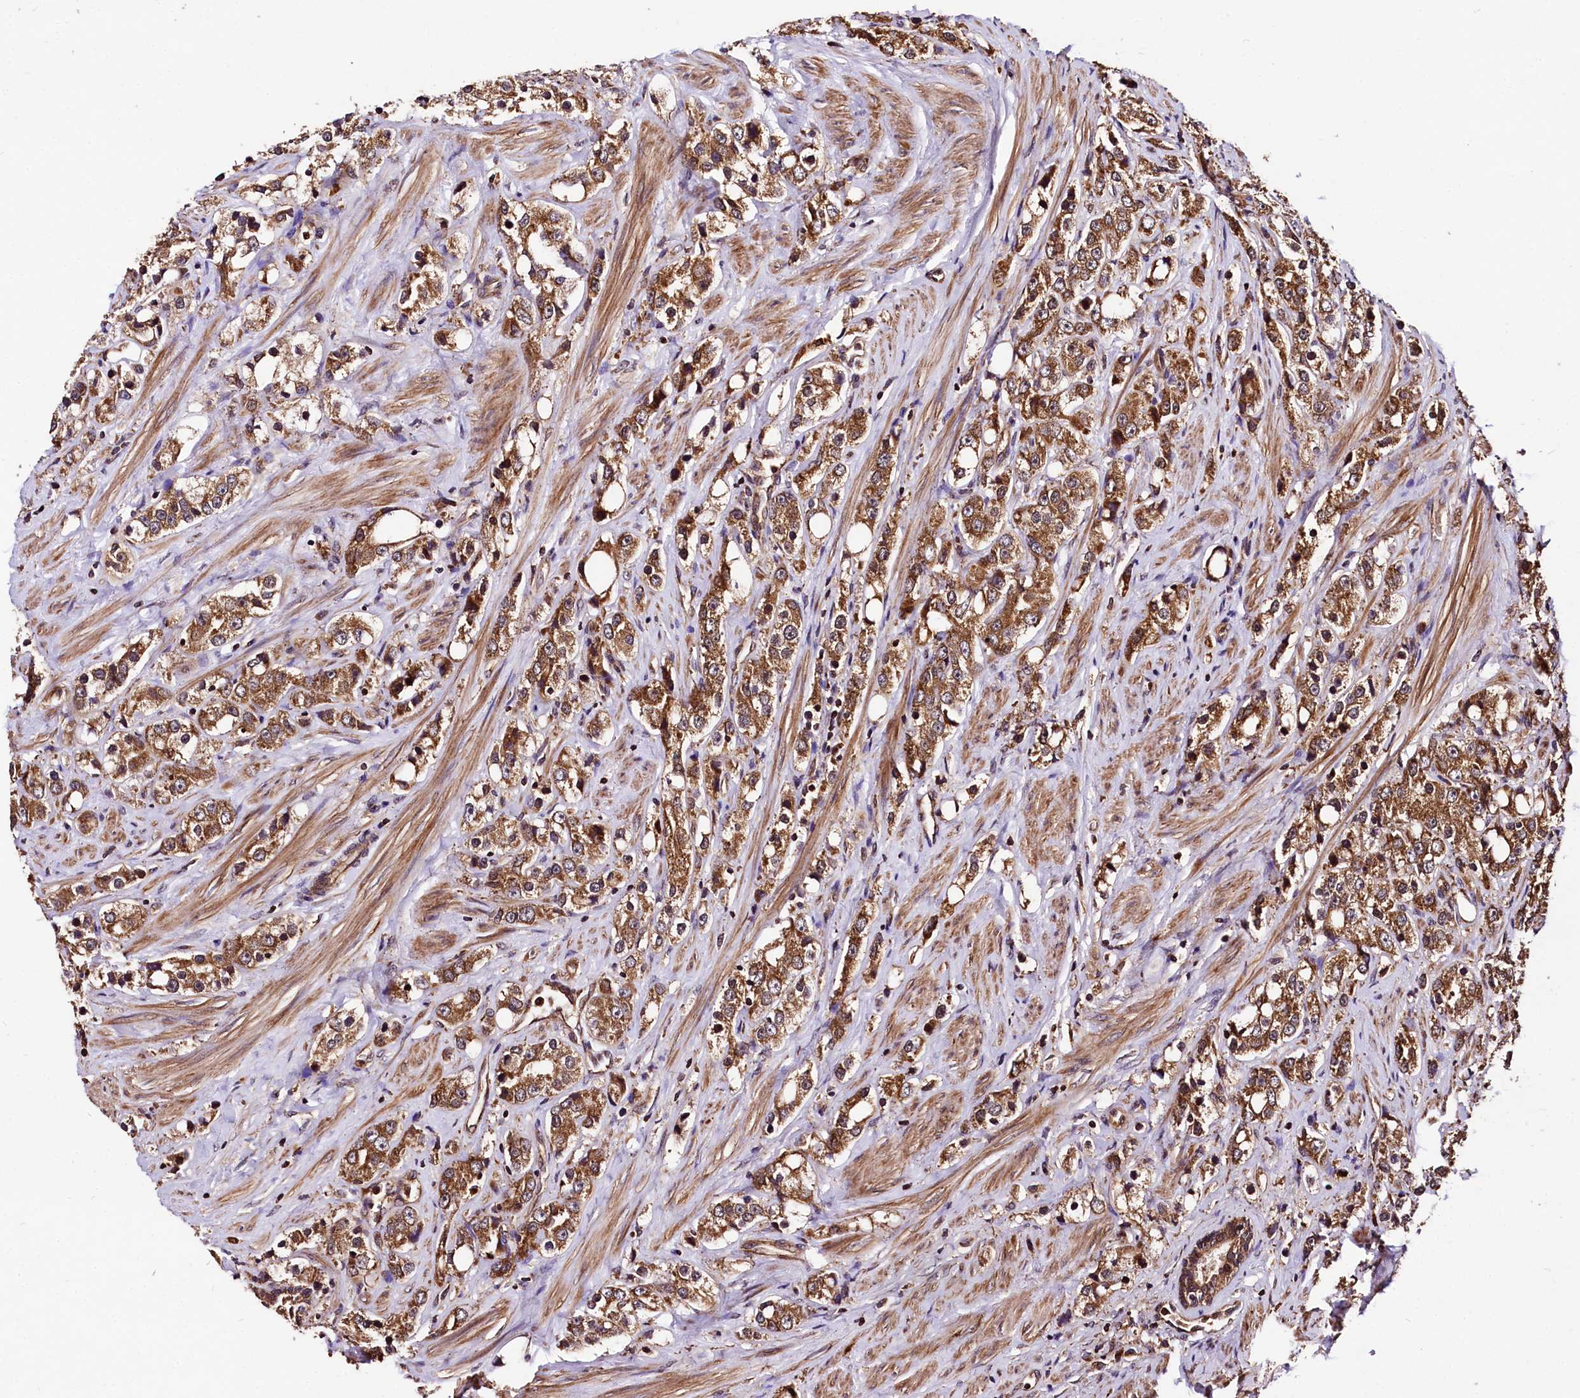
{"staining": {"intensity": "strong", "quantity": ">75%", "location": "cytoplasmic/membranous"}, "tissue": "prostate cancer", "cell_type": "Tumor cells", "image_type": "cancer", "snomed": [{"axis": "morphology", "description": "Adenocarcinoma, NOS"}, {"axis": "topography", "description": "Prostate"}], "caption": "High-magnification brightfield microscopy of prostate cancer (adenocarcinoma) stained with DAB (brown) and counterstained with hematoxylin (blue). tumor cells exhibit strong cytoplasmic/membranous positivity is identified in approximately>75% of cells.", "gene": "LRSAM1", "patient": {"sex": "male", "age": 79}}